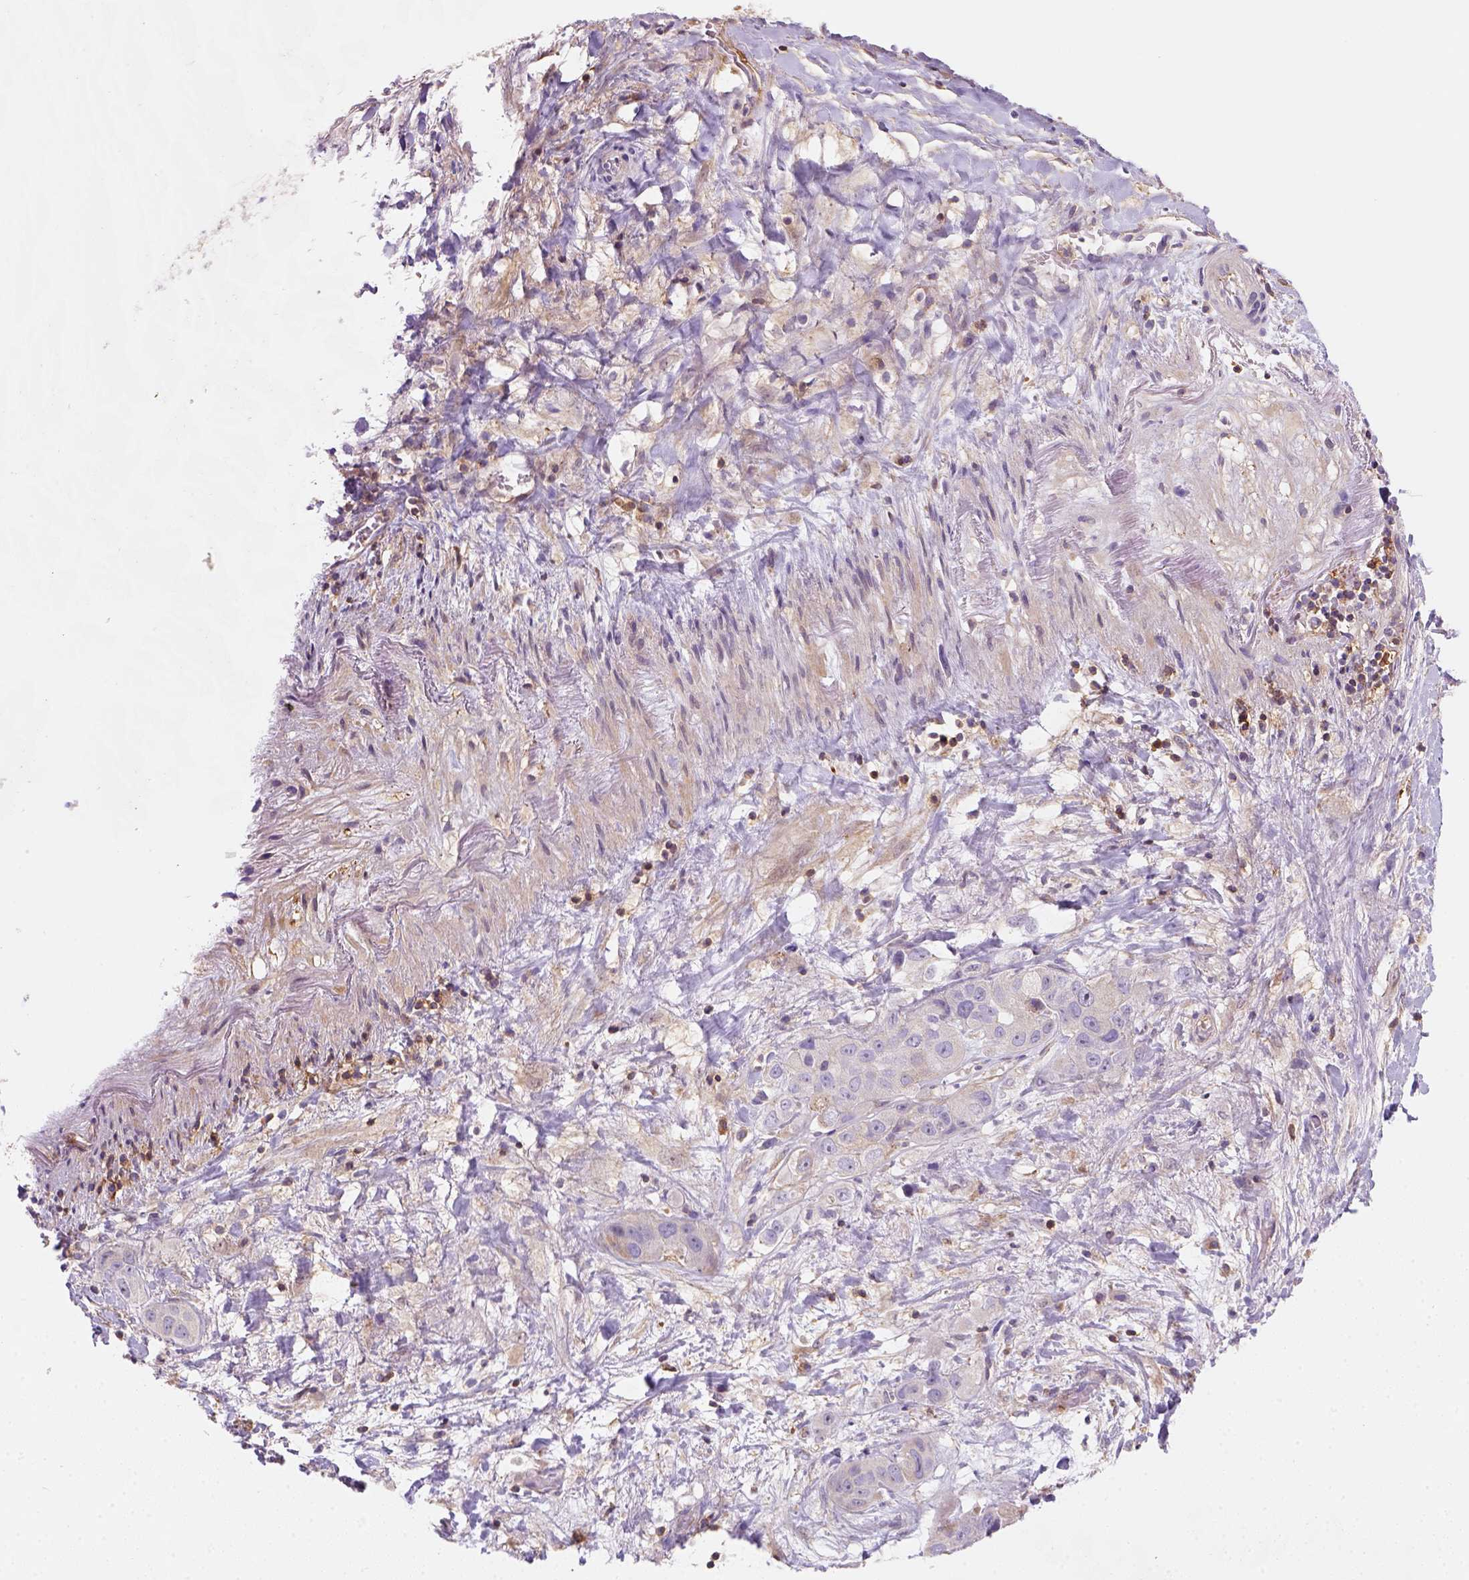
{"staining": {"intensity": "weak", "quantity": "25%-75%", "location": "cytoplasmic/membranous"}, "tissue": "liver cancer", "cell_type": "Tumor cells", "image_type": "cancer", "snomed": [{"axis": "morphology", "description": "Cholangiocarcinoma"}, {"axis": "topography", "description": "Liver"}], "caption": "High-magnification brightfield microscopy of liver cancer stained with DAB (brown) and counterstained with hematoxylin (blue). tumor cells exhibit weak cytoplasmic/membranous expression is appreciated in about25%-75% of cells. Immunohistochemistry stains the protein in brown and the nuclei are stained blue.", "gene": "GPRC5D", "patient": {"sex": "female", "age": 52}}